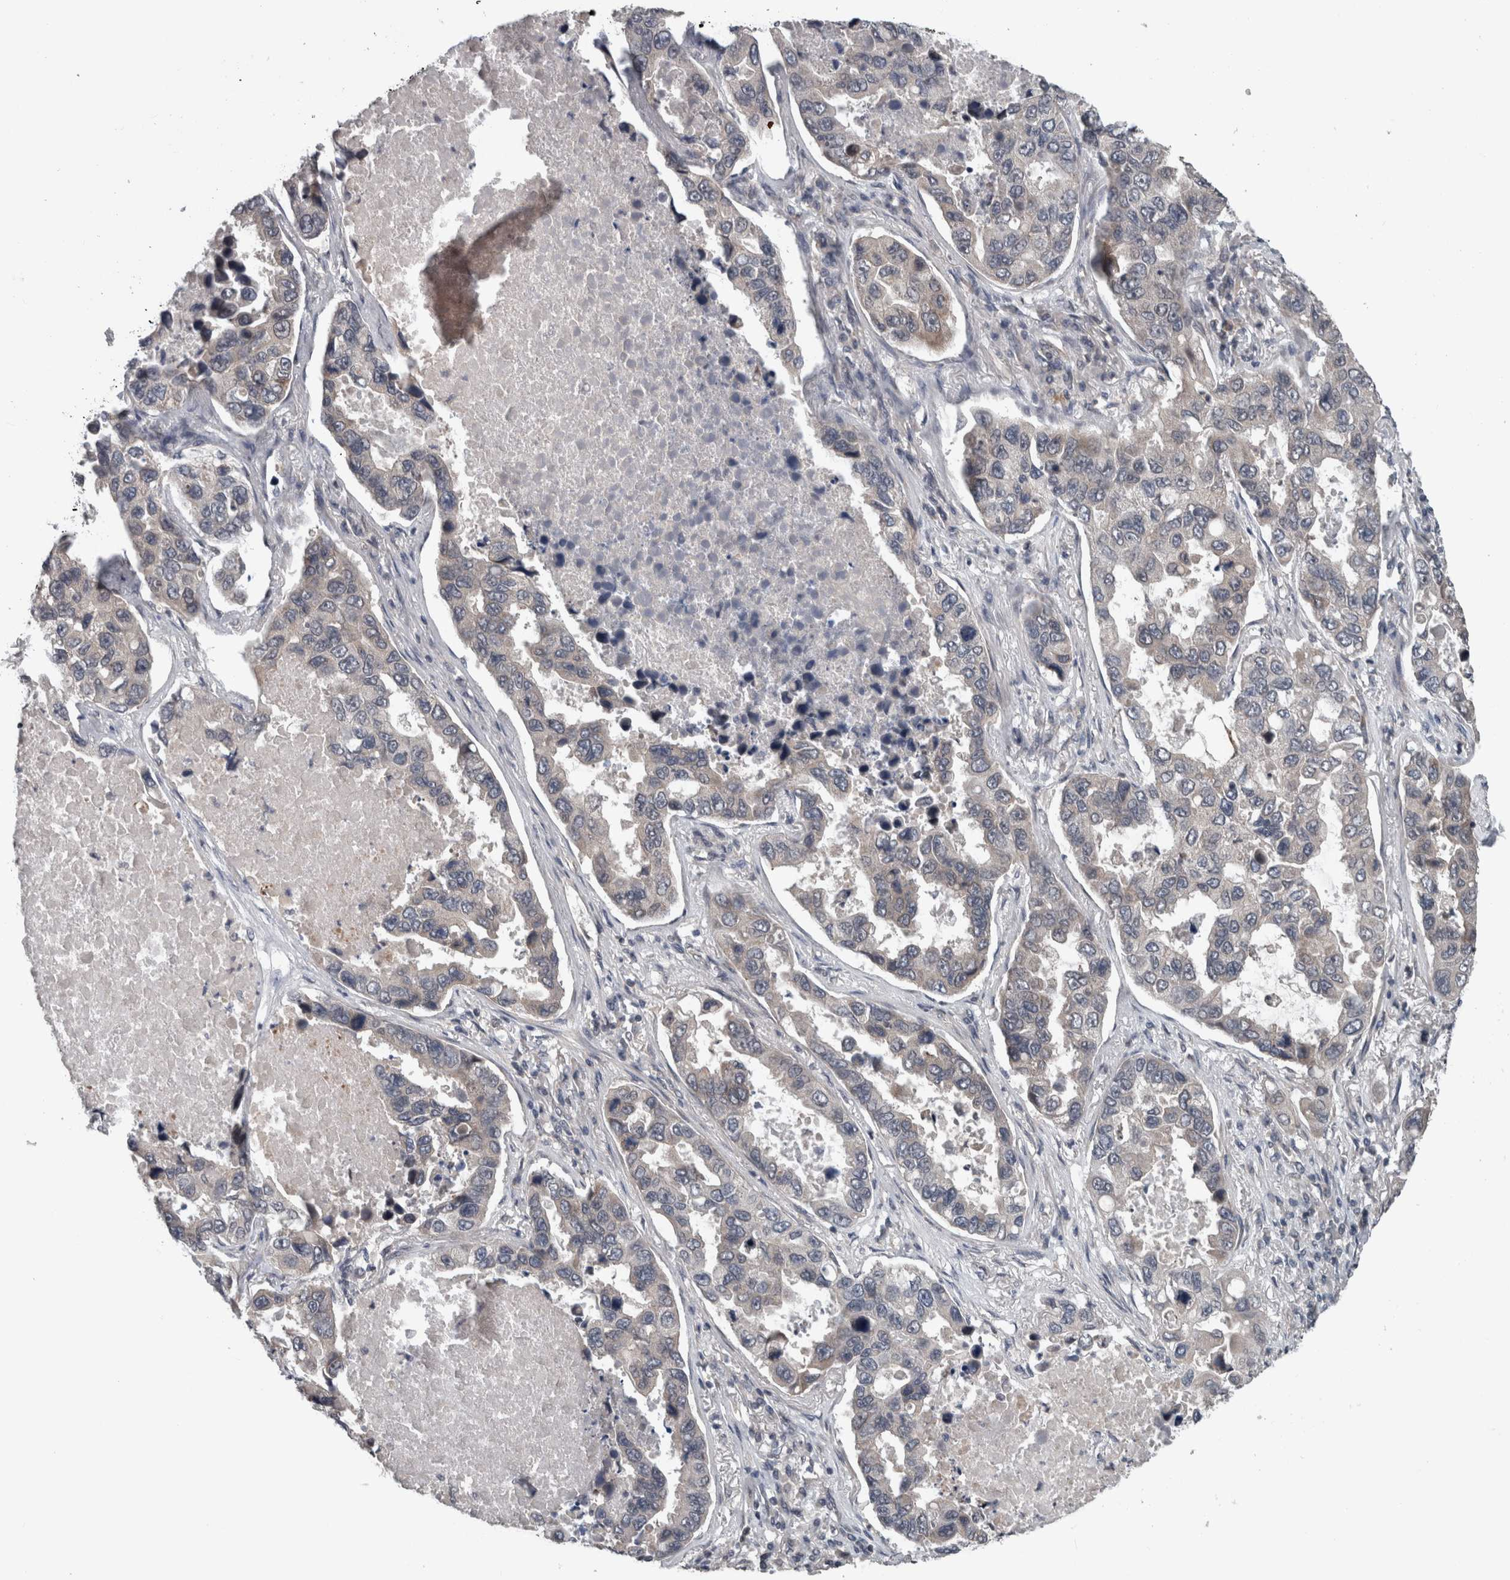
{"staining": {"intensity": "negative", "quantity": "none", "location": "none"}, "tissue": "lung cancer", "cell_type": "Tumor cells", "image_type": "cancer", "snomed": [{"axis": "morphology", "description": "Adenocarcinoma, NOS"}, {"axis": "topography", "description": "Lung"}], "caption": "Tumor cells are negative for protein expression in human adenocarcinoma (lung). (IHC, brightfield microscopy, high magnification).", "gene": "ENY2", "patient": {"sex": "male", "age": 64}}